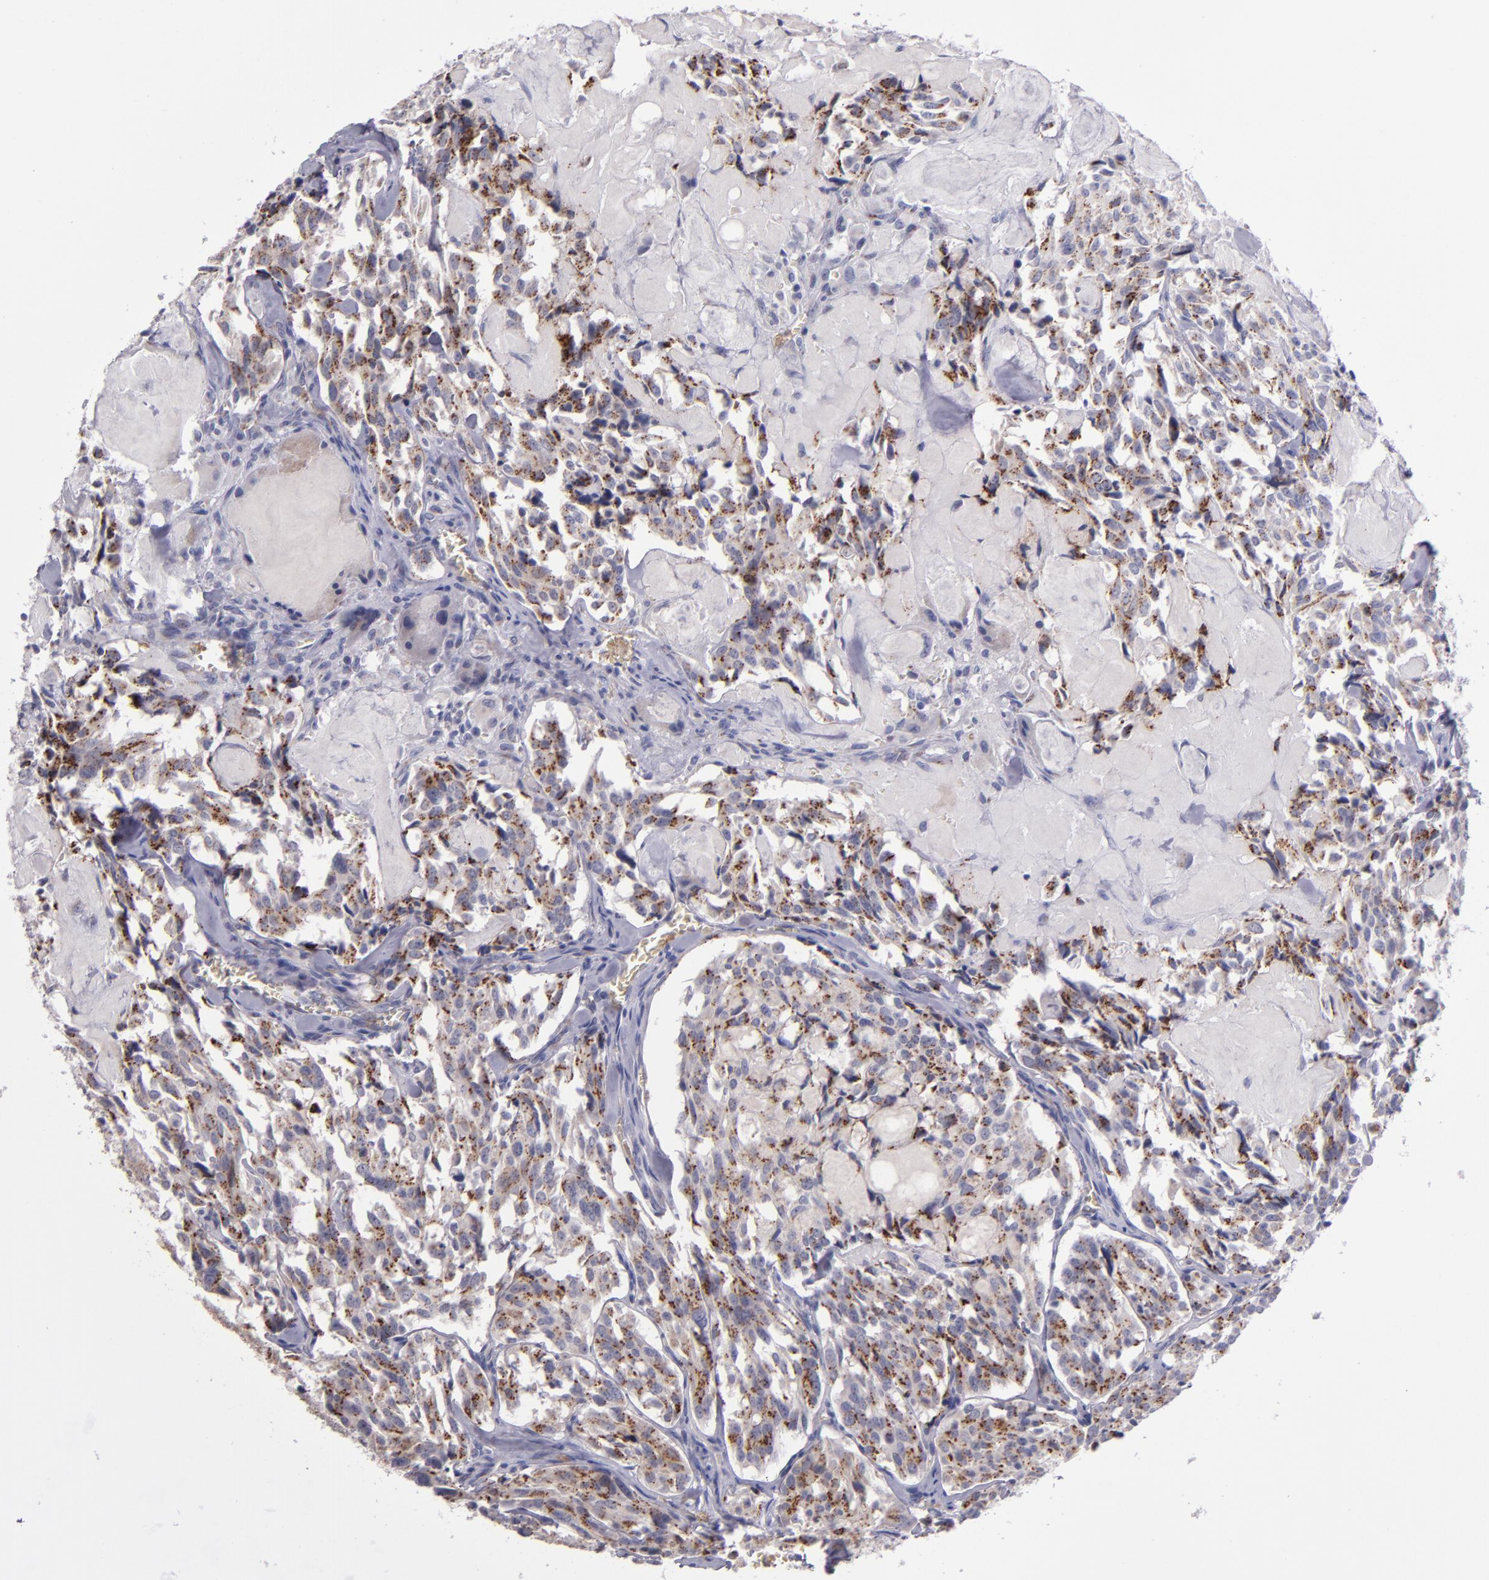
{"staining": {"intensity": "strong", "quantity": ">75%", "location": "cytoplasmic/membranous"}, "tissue": "thyroid cancer", "cell_type": "Tumor cells", "image_type": "cancer", "snomed": [{"axis": "morphology", "description": "Carcinoma, NOS"}, {"axis": "morphology", "description": "Carcinoid, malignant, NOS"}, {"axis": "topography", "description": "Thyroid gland"}], "caption": "Protein expression analysis of human thyroid carcinoid (malignant) reveals strong cytoplasmic/membranous staining in about >75% of tumor cells.", "gene": "RAB41", "patient": {"sex": "male", "age": 33}}